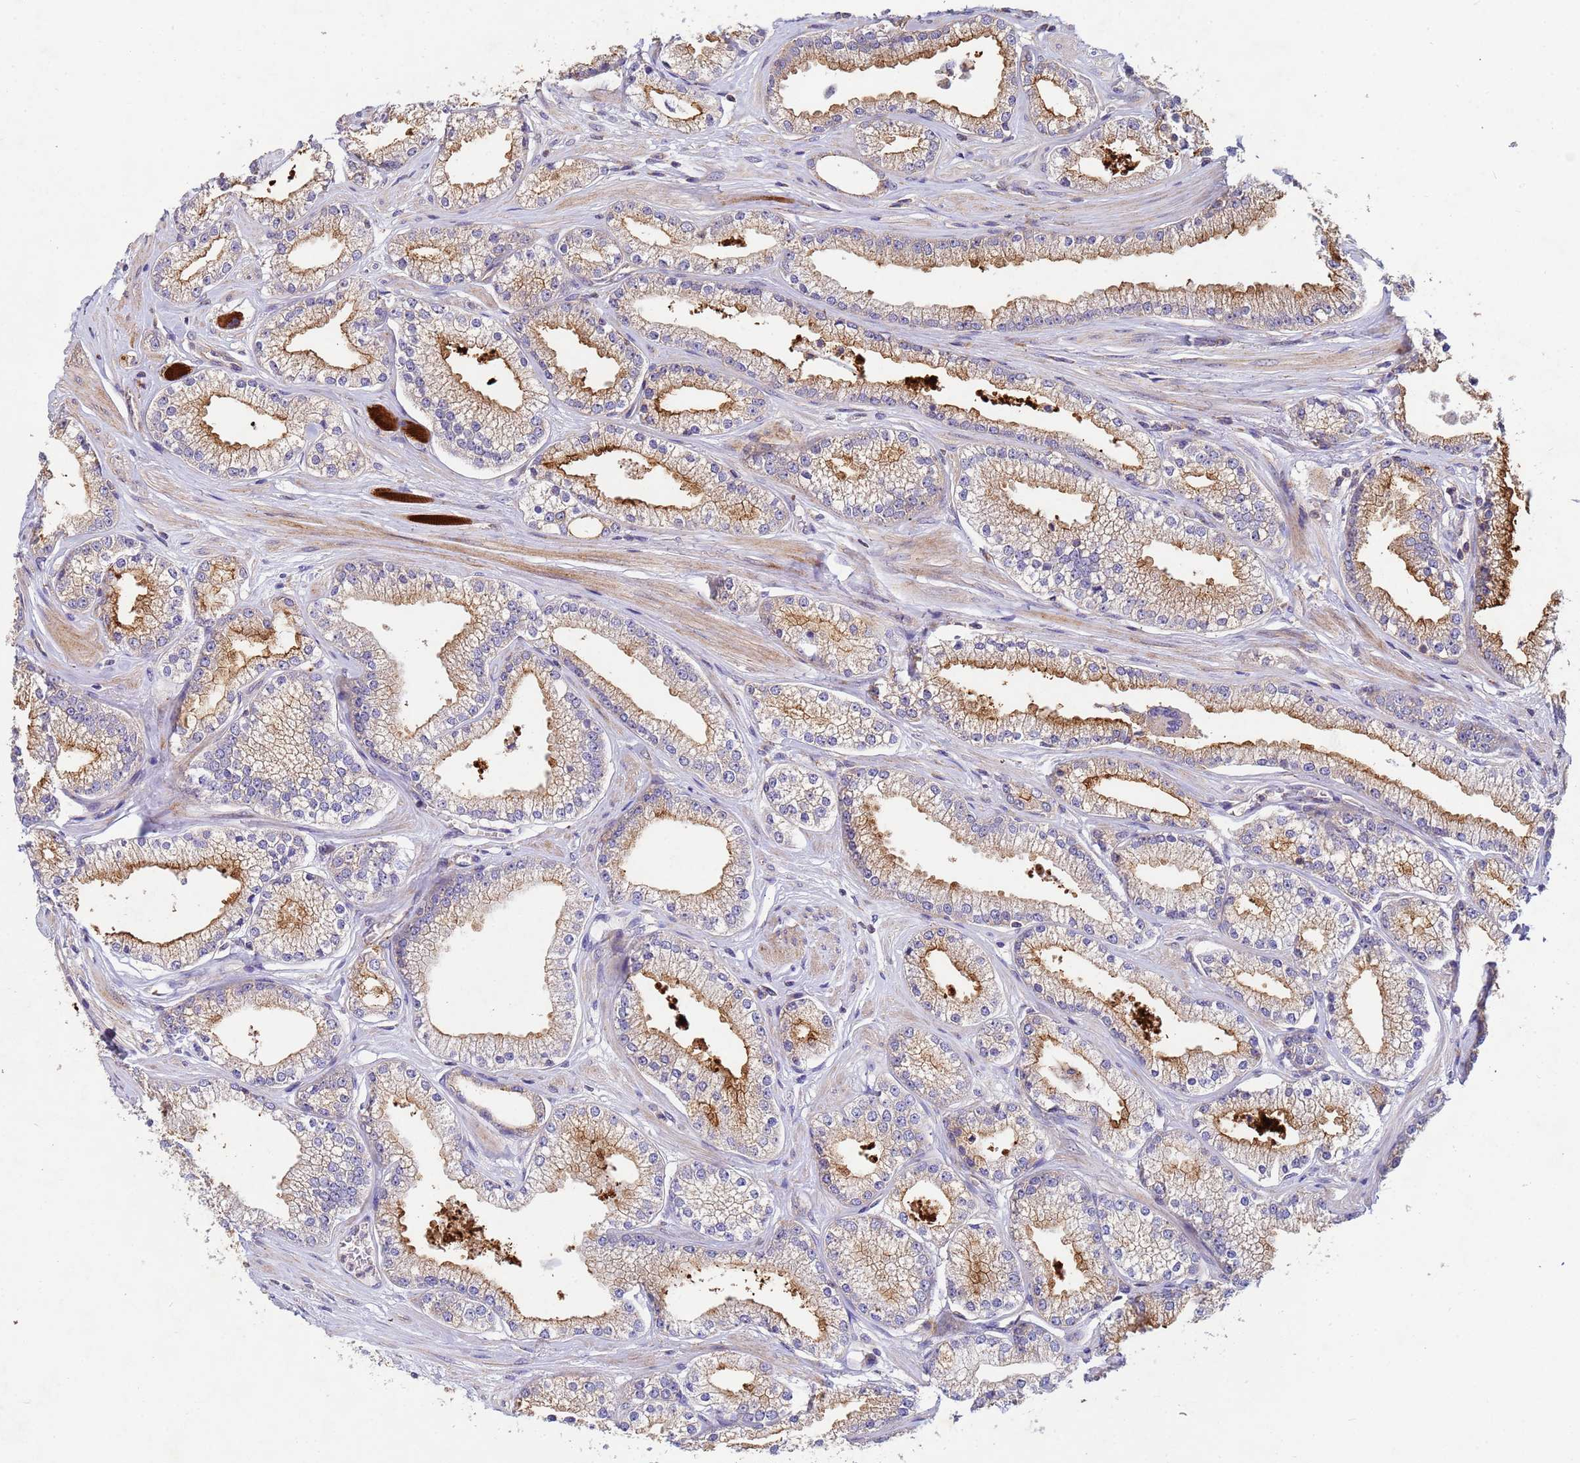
{"staining": {"intensity": "weak", "quantity": "25%-75%", "location": "cytoplasmic/membranous"}, "tissue": "prostate cancer", "cell_type": "Tumor cells", "image_type": "cancer", "snomed": [{"axis": "morphology", "description": "Adenocarcinoma, High grade"}, {"axis": "topography", "description": "Prostate"}], "caption": "Adenocarcinoma (high-grade) (prostate) stained with a brown dye shows weak cytoplasmic/membranous positive staining in approximately 25%-75% of tumor cells.", "gene": "CDC34", "patient": {"sex": "male", "age": 67}}